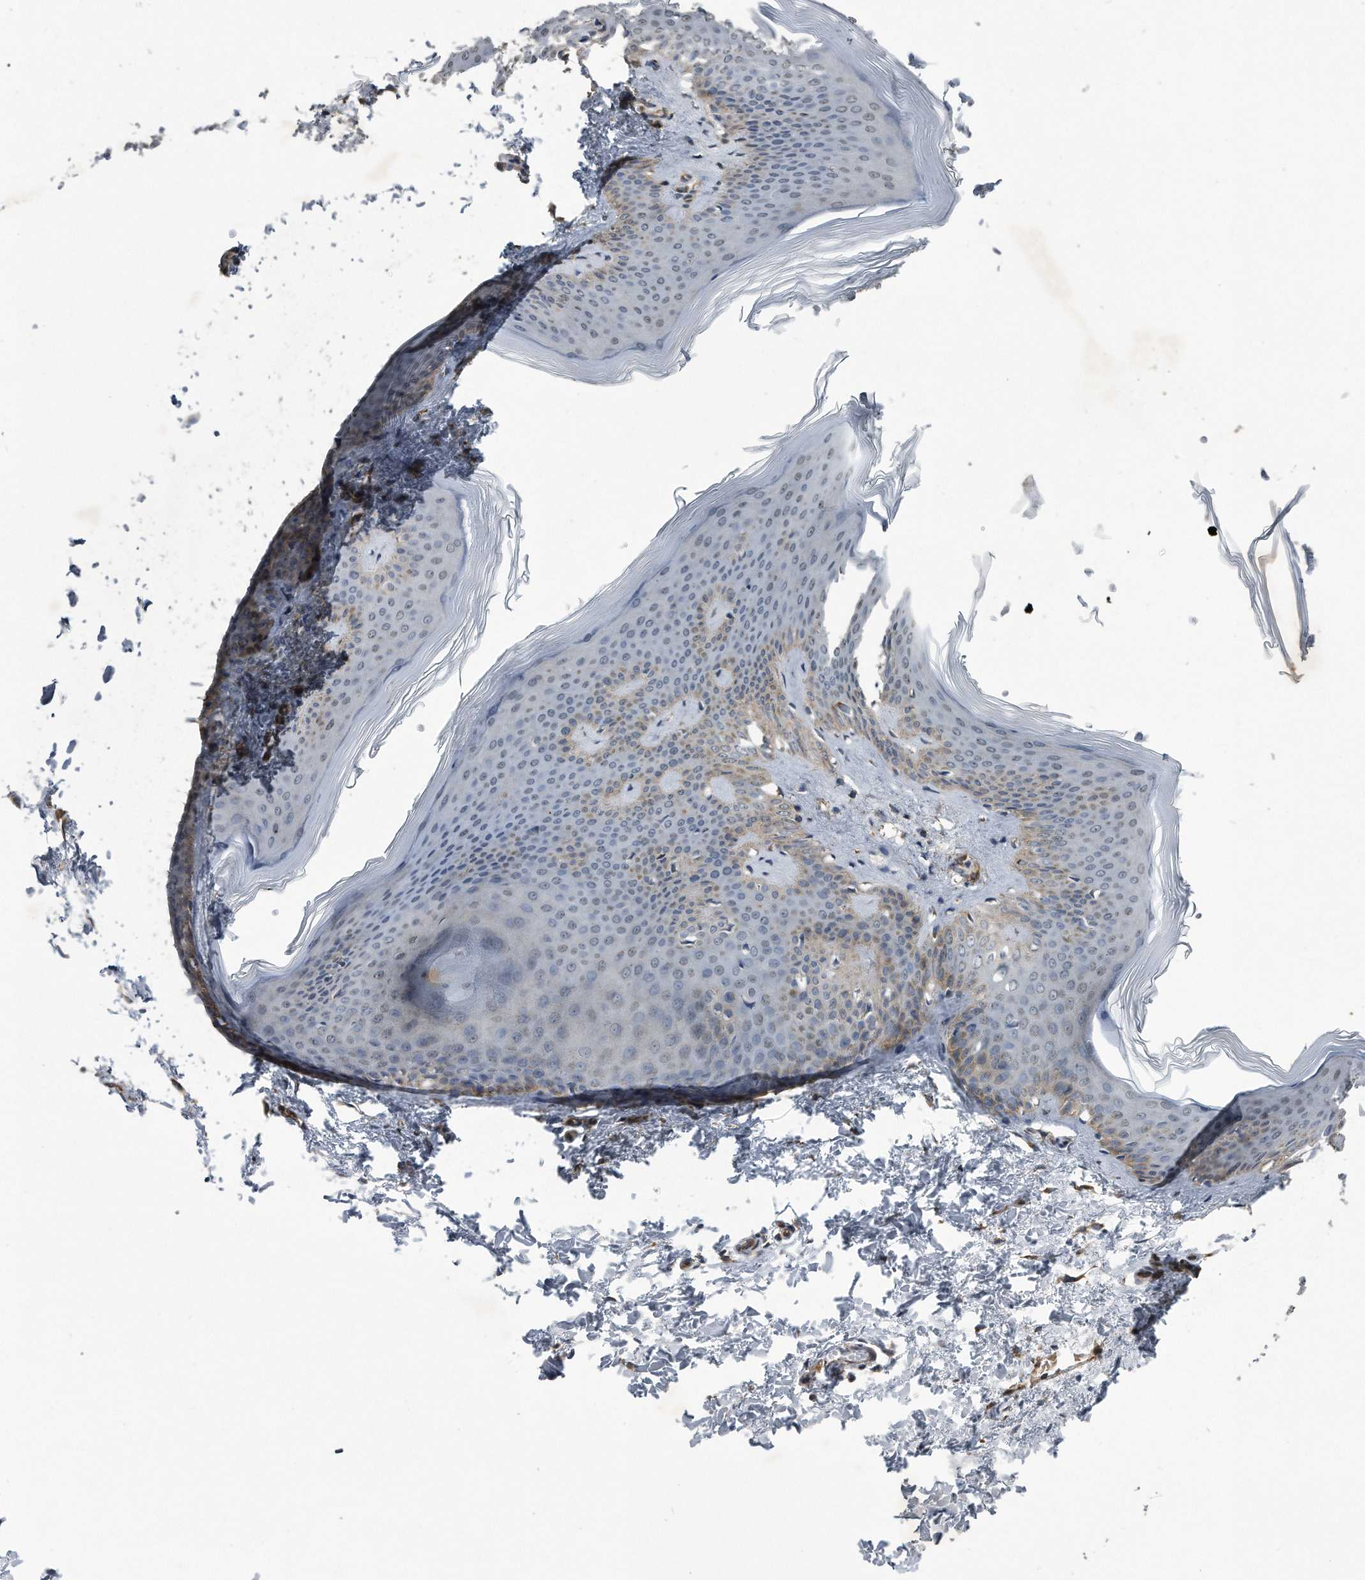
{"staining": {"intensity": "moderate", "quantity": "<25%", "location": "cytoplasmic/membranous"}, "tissue": "skin", "cell_type": "Fibroblasts", "image_type": "normal", "snomed": [{"axis": "morphology", "description": "Normal tissue, NOS"}, {"axis": "topography", "description": "Skin"}], "caption": "This image reveals immunohistochemistry staining of normal skin, with low moderate cytoplasmic/membranous staining in approximately <25% of fibroblasts.", "gene": "LYRM4", "patient": {"sex": "female", "age": 27}}